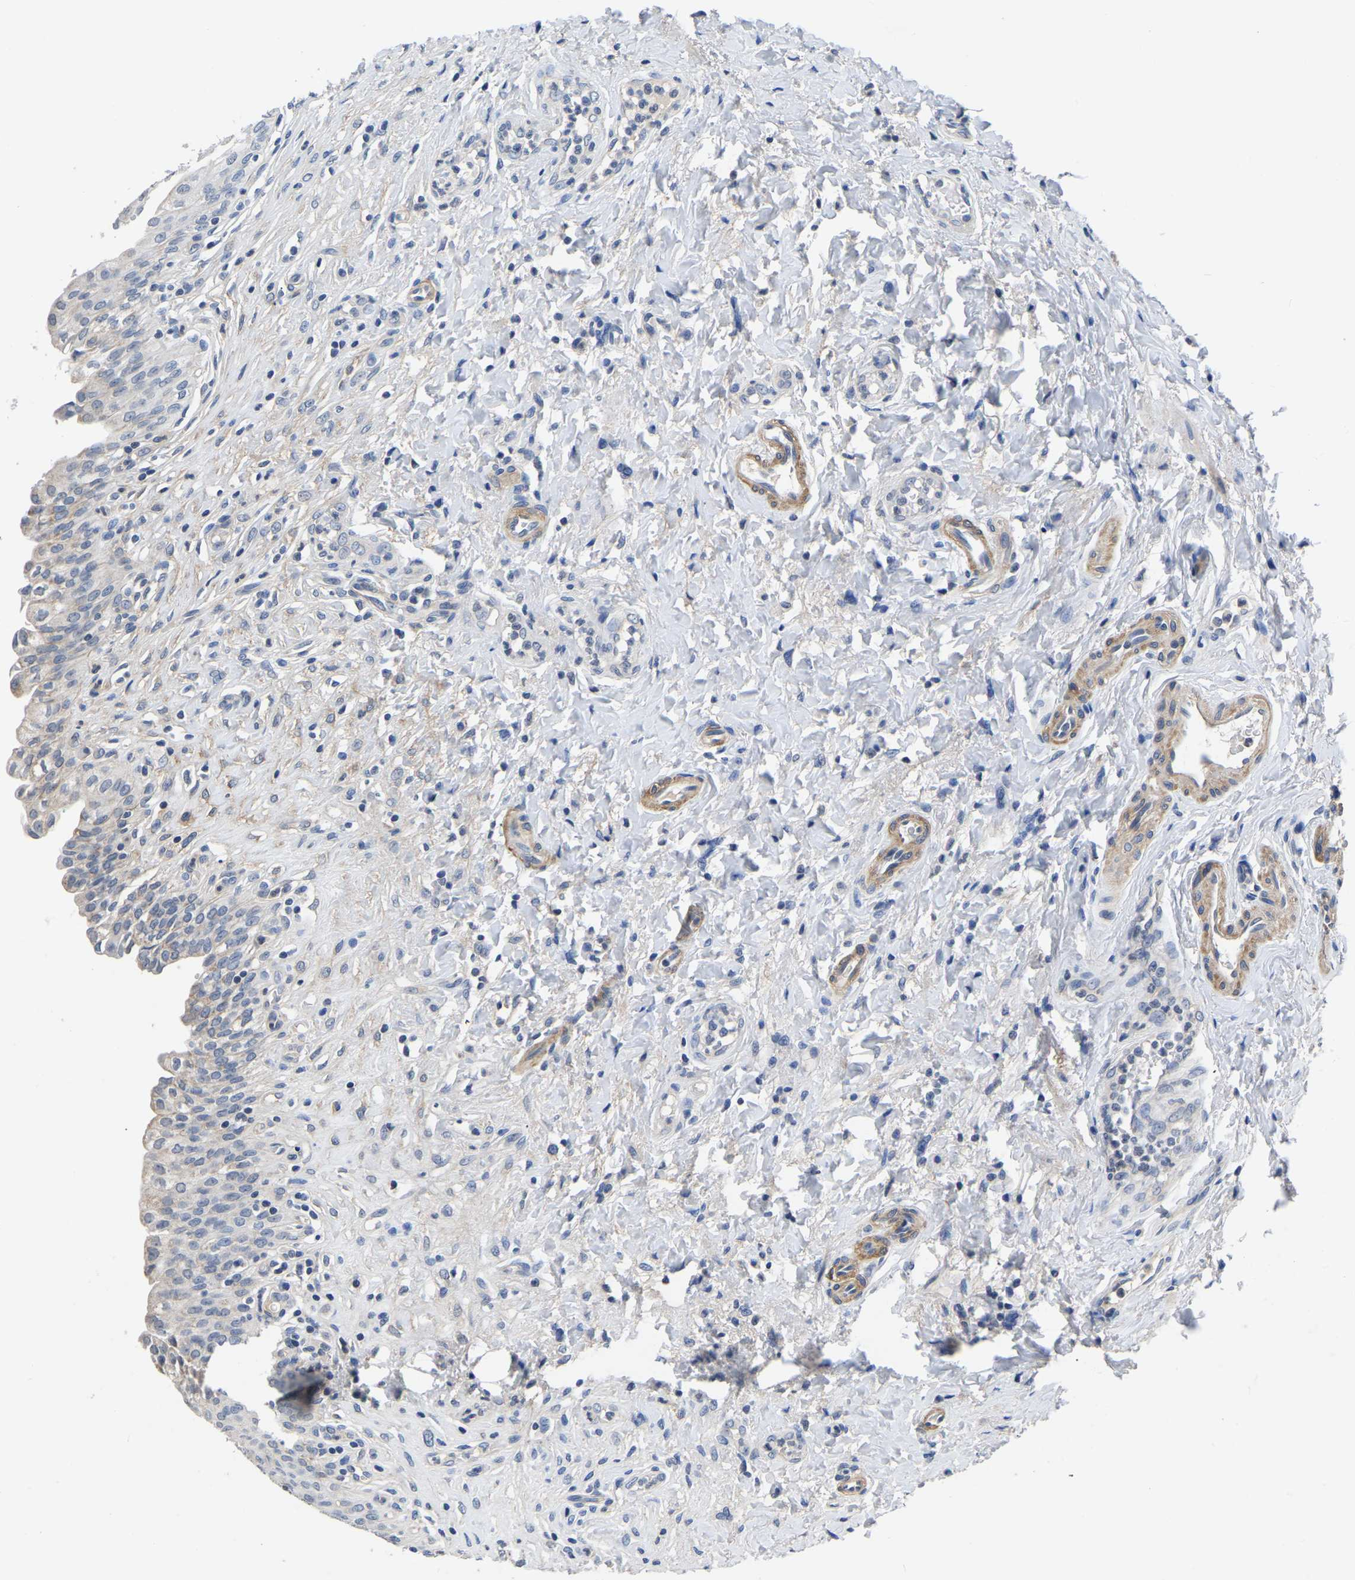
{"staining": {"intensity": "weak", "quantity": "<25%", "location": "cytoplasmic/membranous"}, "tissue": "urinary bladder", "cell_type": "Urothelial cells", "image_type": "normal", "snomed": [{"axis": "morphology", "description": "Urothelial carcinoma, High grade"}, {"axis": "topography", "description": "Urinary bladder"}], "caption": "Immunohistochemistry (IHC) of normal urinary bladder exhibits no expression in urothelial cells.", "gene": "FGD5", "patient": {"sex": "male", "age": 46}}